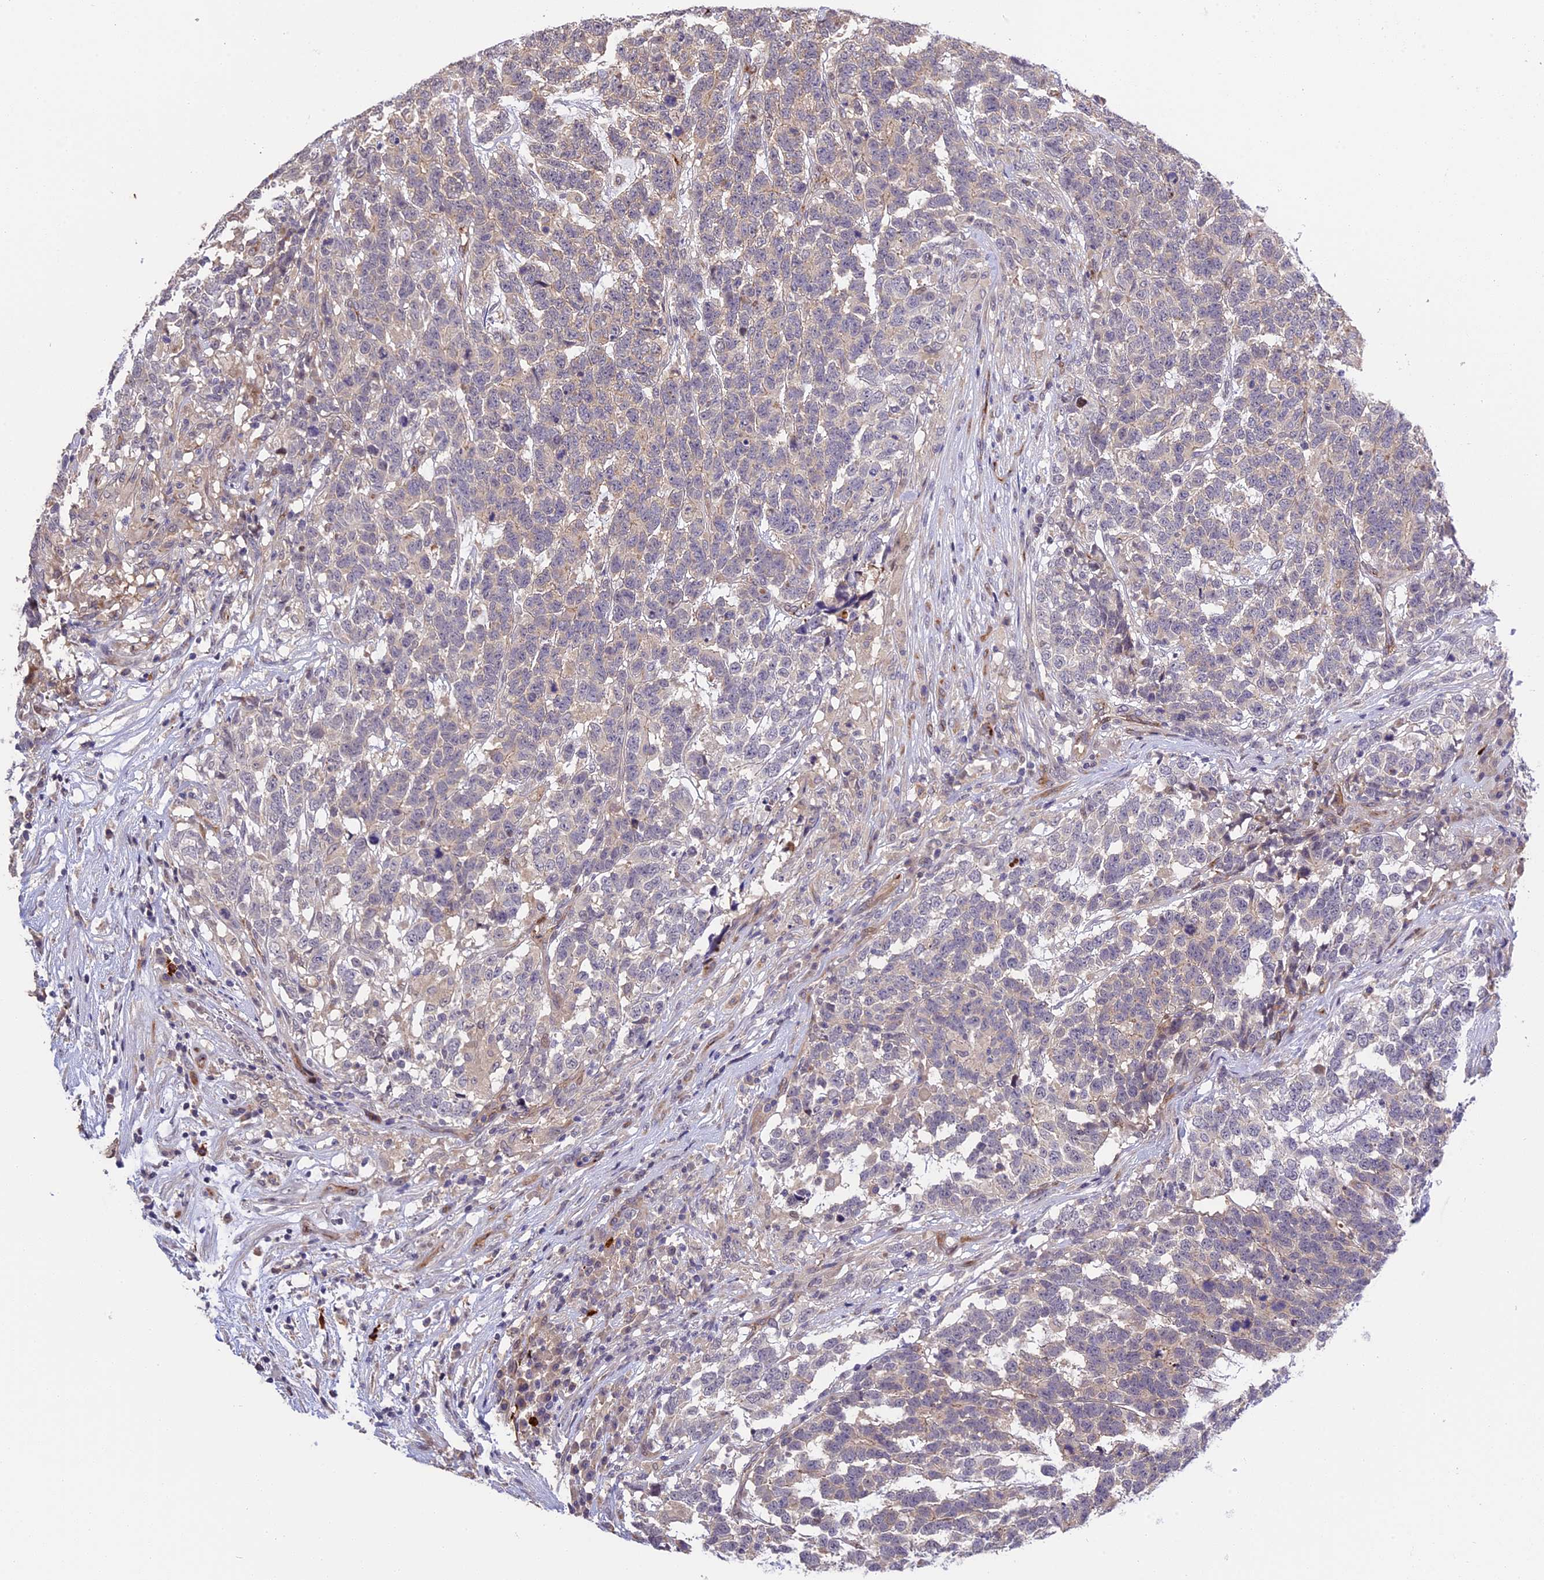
{"staining": {"intensity": "weak", "quantity": "<25%", "location": "cytoplasmic/membranous"}, "tissue": "testis cancer", "cell_type": "Tumor cells", "image_type": "cancer", "snomed": [{"axis": "morphology", "description": "Carcinoma, Embryonal, NOS"}, {"axis": "topography", "description": "Testis"}], "caption": "Tumor cells show no significant protein positivity in testis cancer.", "gene": "MFSD2A", "patient": {"sex": "male", "age": 26}}